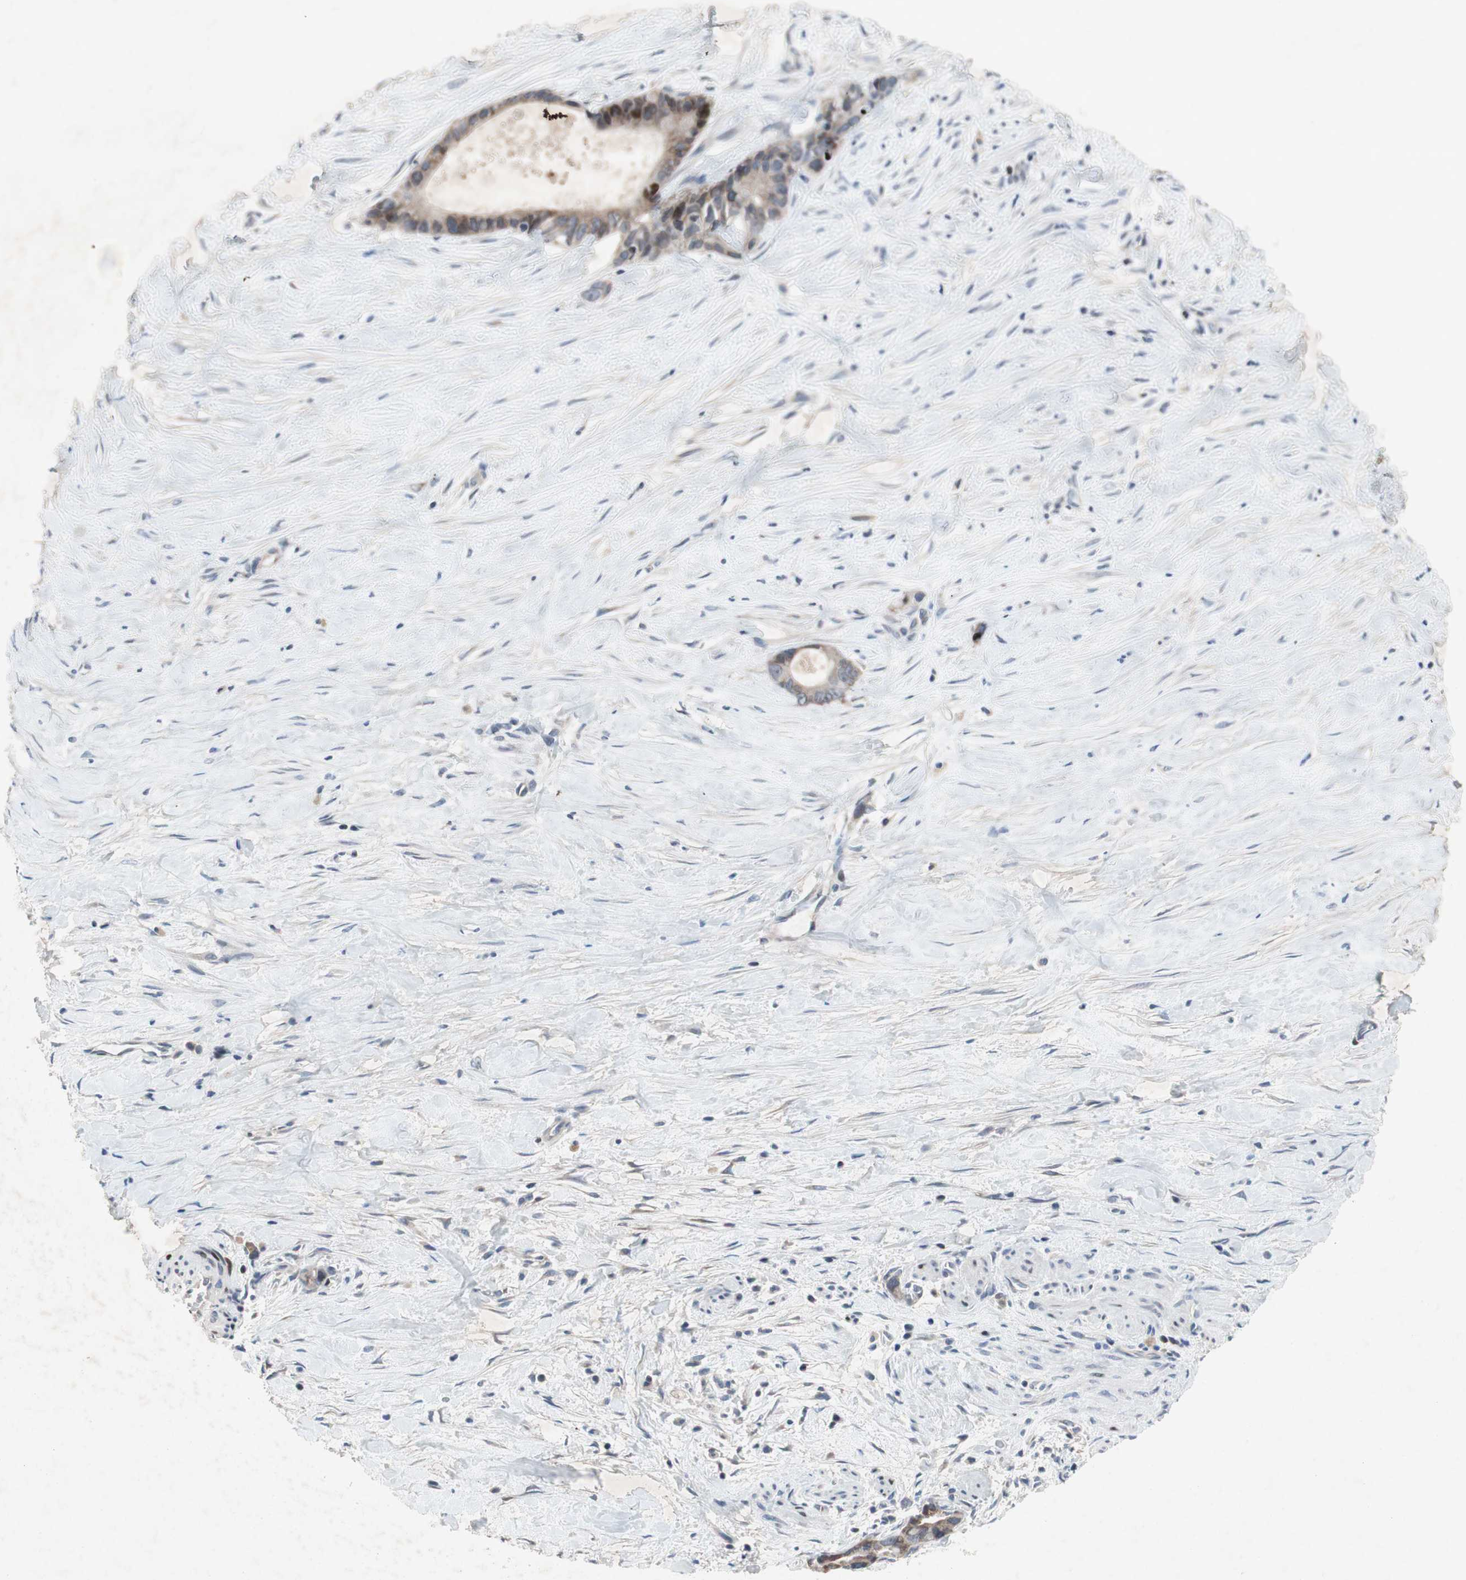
{"staining": {"intensity": "weak", "quantity": ">75%", "location": "cytoplasmic/membranous"}, "tissue": "liver cancer", "cell_type": "Tumor cells", "image_type": "cancer", "snomed": [{"axis": "morphology", "description": "Cholangiocarcinoma"}, {"axis": "topography", "description": "Liver"}], "caption": "Tumor cells show weak cytoplasmic/membranous expression in approximately >75% of cells in cholangiocarcinoma (liver).", "gene": "MUTYH", "patient": {"sex": "female", "age": 55}}